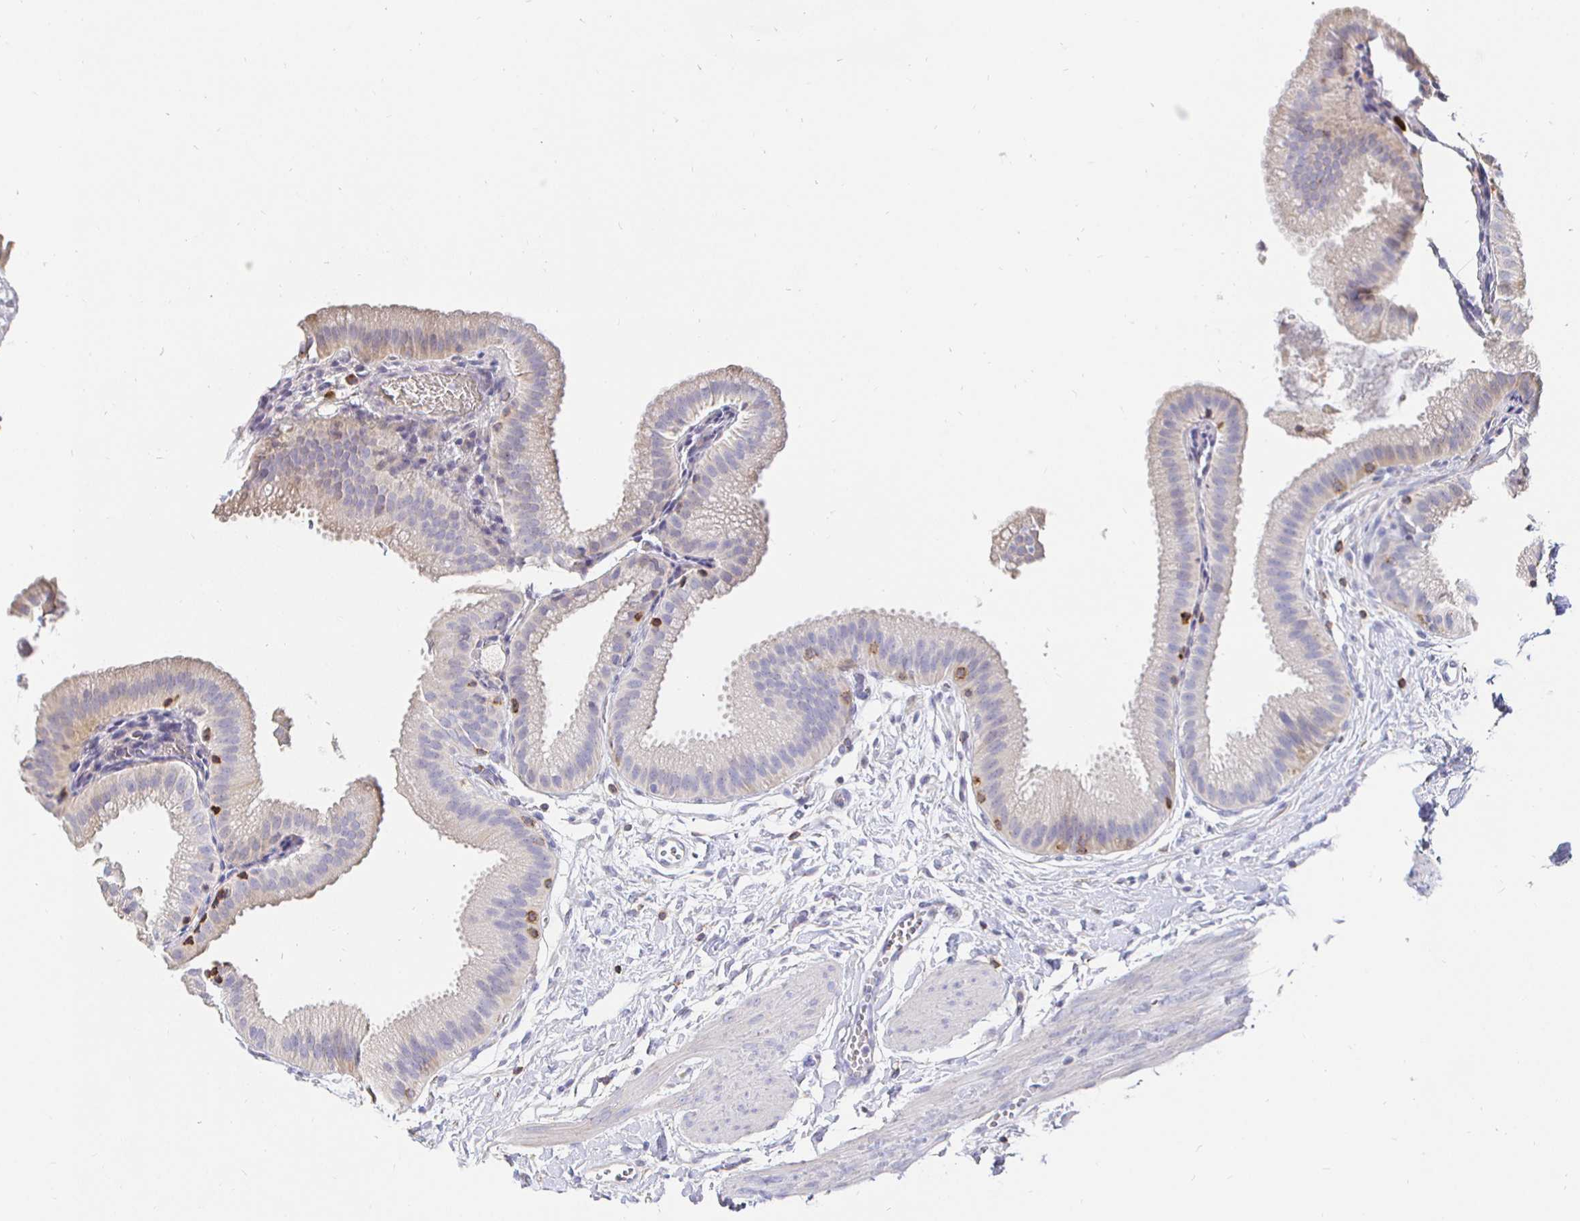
{"staining": {"intensity": "negative", "quantity": "none", "location": "none"}, "tissue": "gallbladder", "cell_type": "Glandular cells", "image_type": "normal", "snomed": [{"axis": "morphology", "description": "Normal tissue, NOS"}, {"axis": "topography", "description": "Gallbladder"}], "caption": "Protein analysis of unremarkable gallbladder reveals no significant expression in glandular cells.", "gene": "CXCR3", "patient": {"sex": "female", "age": 63}}